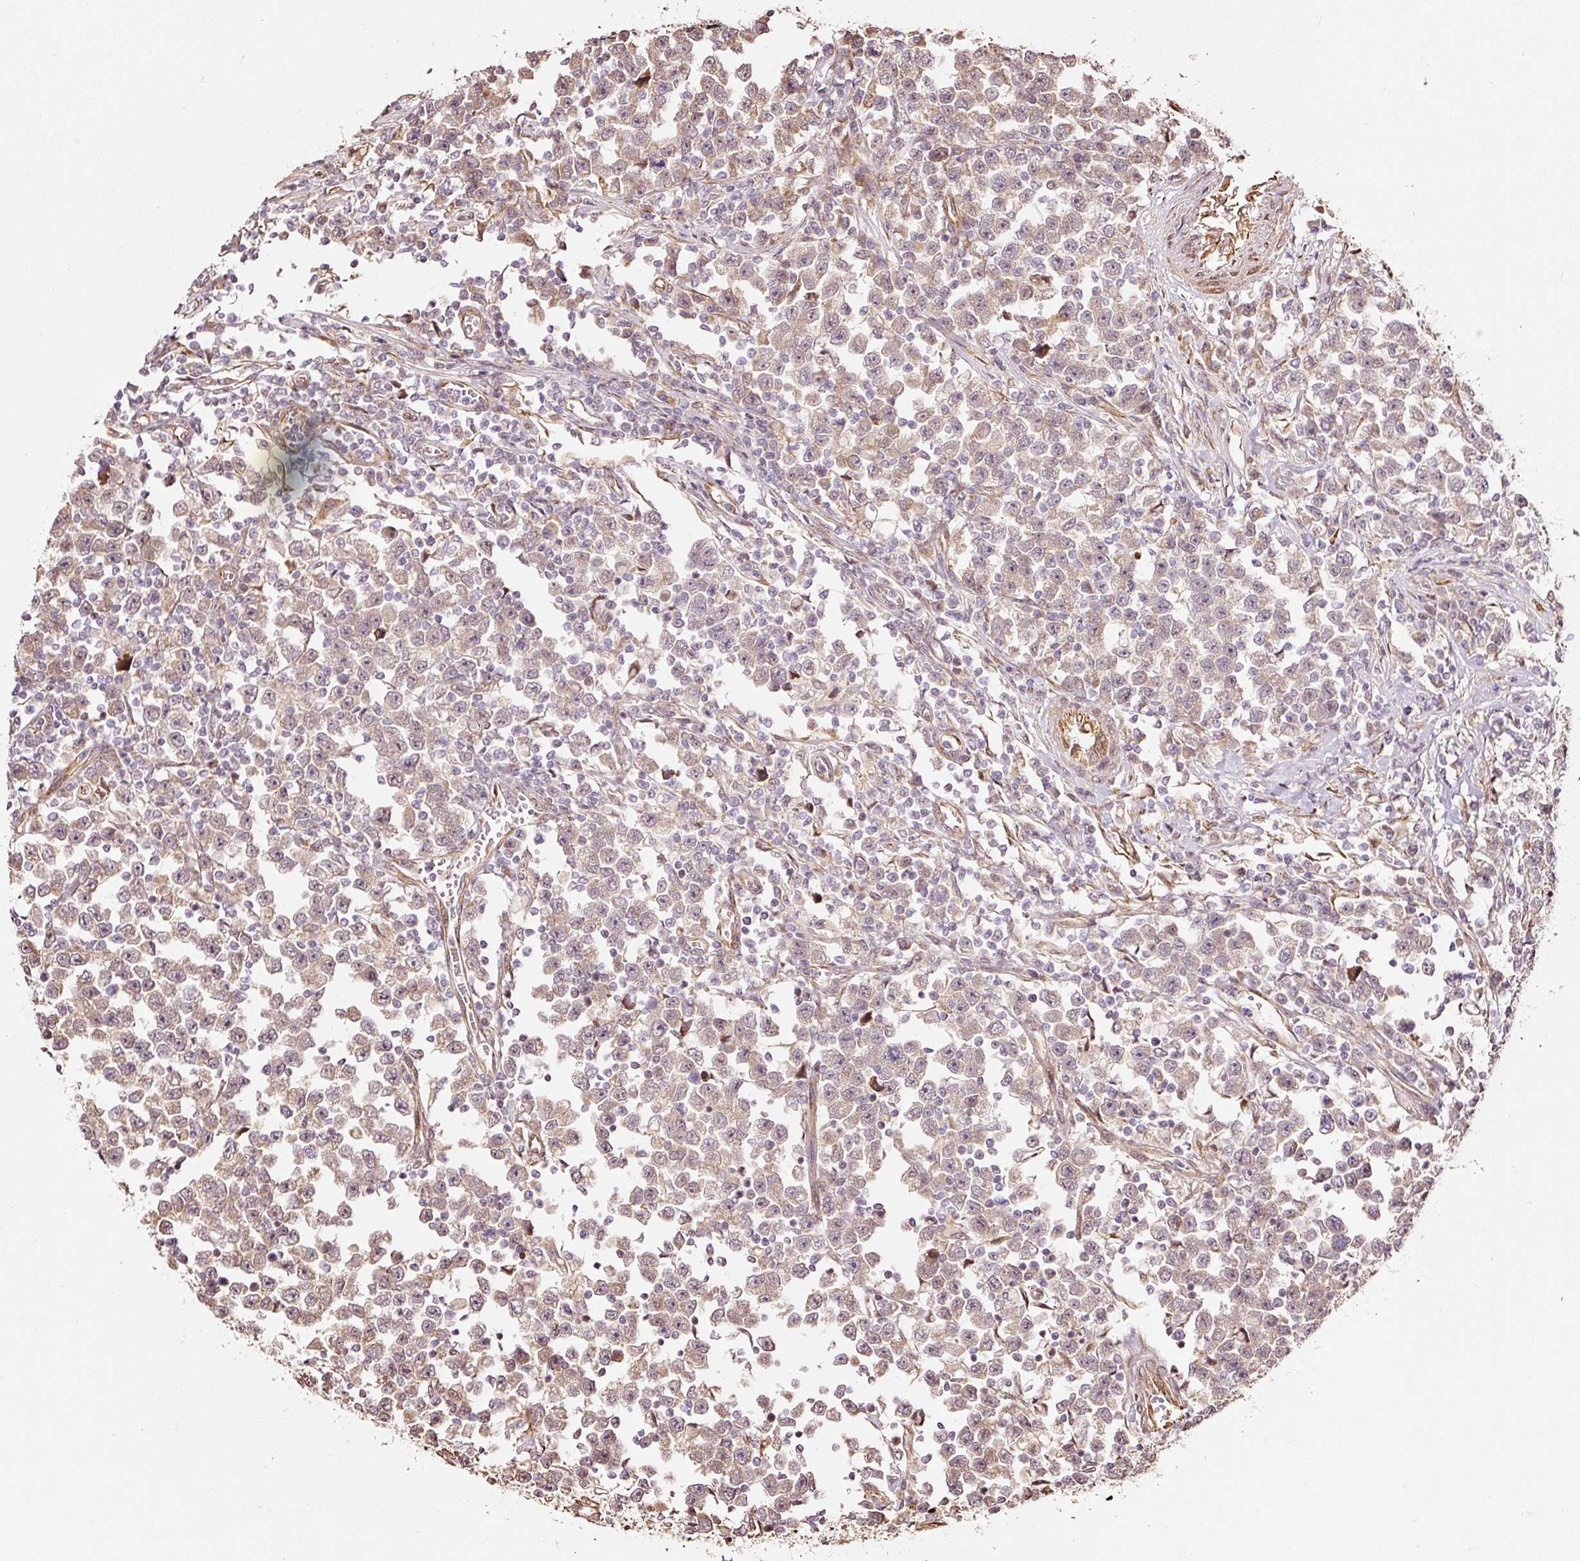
{"staining": {"intensity": "weak", "quantity": ">75%", "location": "cytoplasmic/membranous"}, "tissue": "testis cancer", "cell_type": "Tumor cells", "image_type": "cancer", "snomed": [{"axis": "morphology", "description": "Seminoma, NOS"}, {"axis": "topography", "description": "Testis"}], "caption": "Seminoma (testis) stained for a protein (brown) displays weak cytoplasmic/membranous positive staining in about >75% of tumor cells.", "gene": "ETF1", "patient": {"sex": "male", "age": 43}}